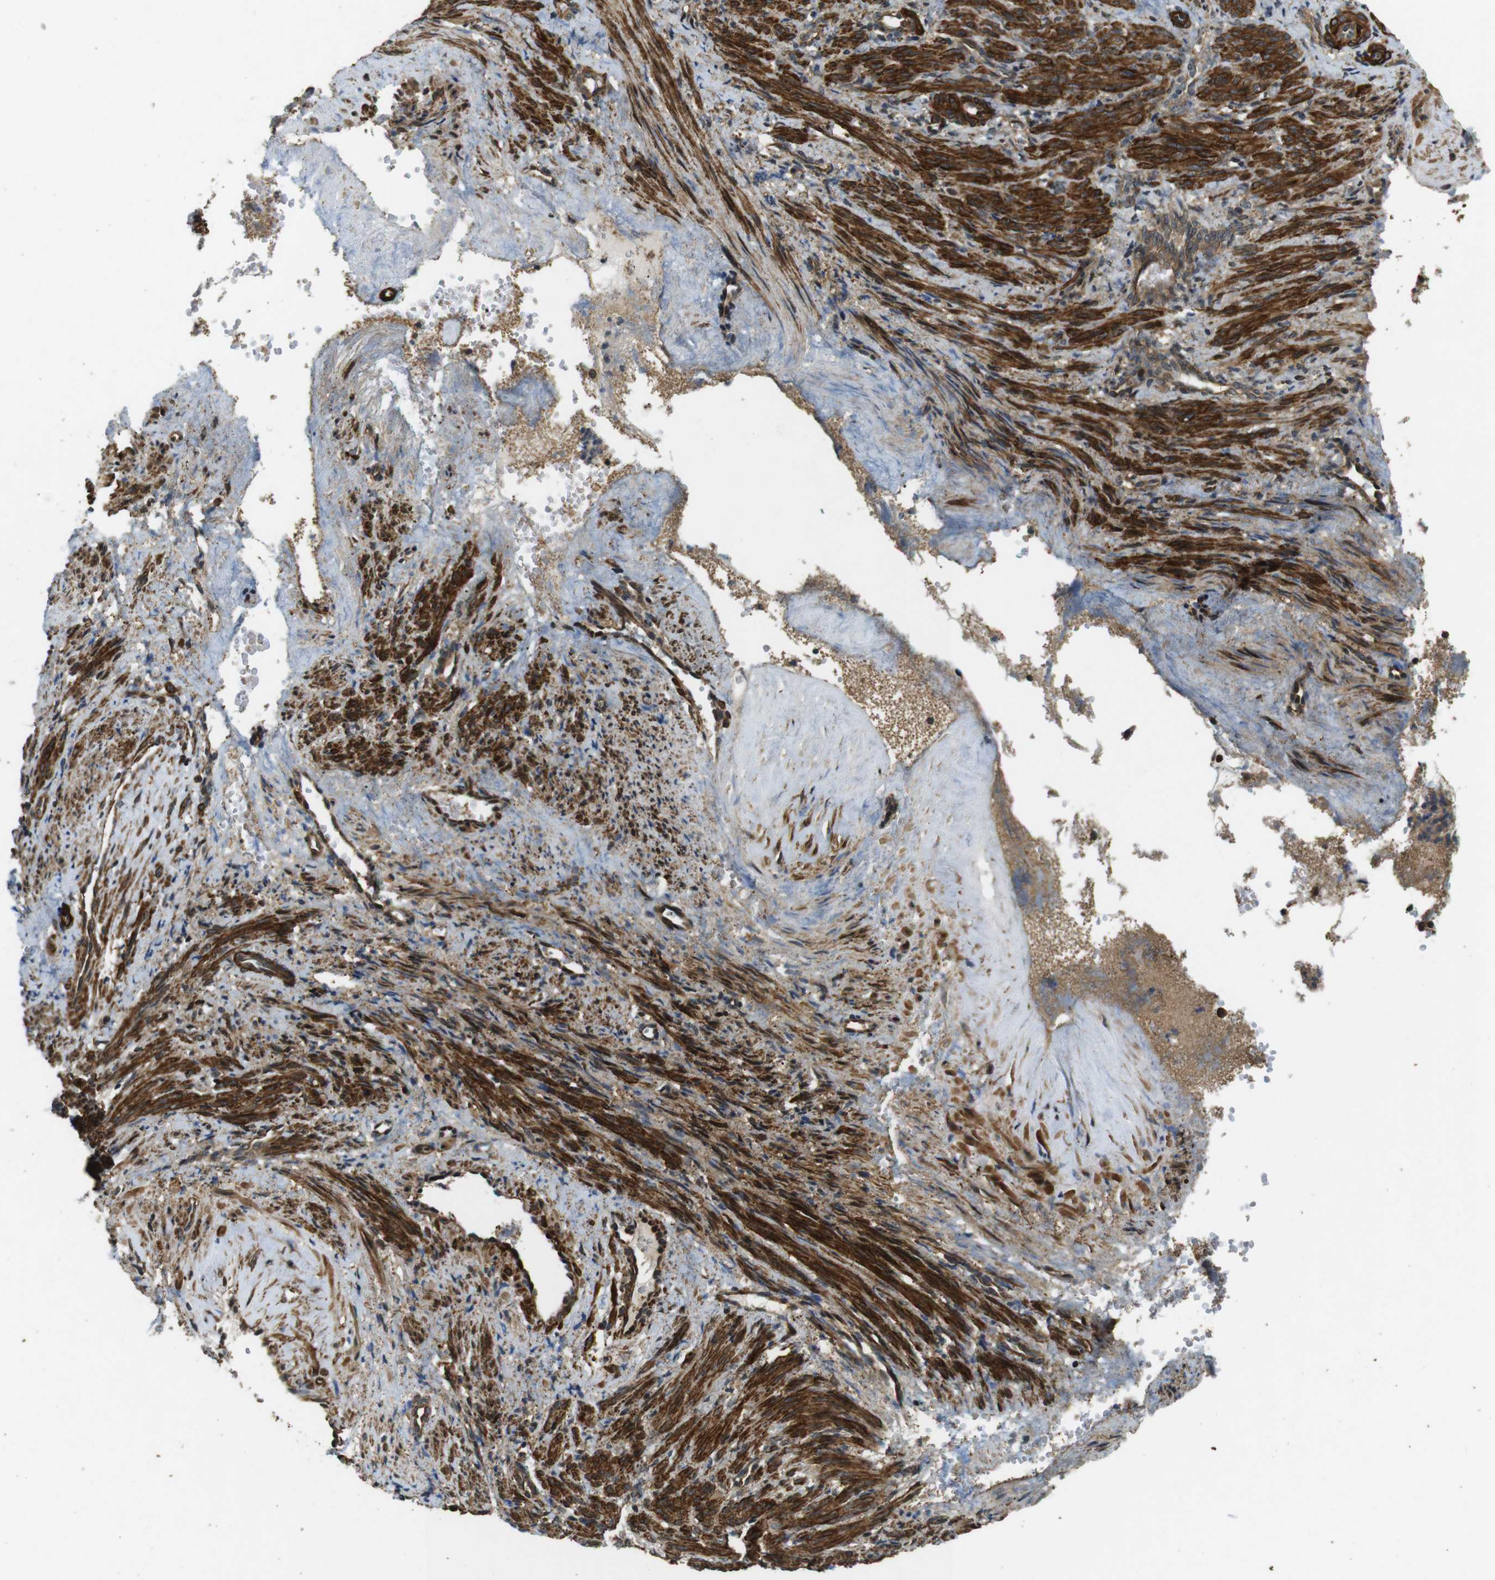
{"staining": {"intensity": "strong", "quantity": ">75%", "location": "cytoplasmic/membranous"}, "tissue": "smooth muscle", "cell_type": "Smooth muscle cells", "image_type": "normal", "snomed": [{"axis": "morphology", "description": "Normal tissue, NOS"}, {"axis": "topography", "description": "Endometrium"}], "caption": "Normal smooth muscle shows strong cytoplasmic/membranous staining in about >75% of smooth muscle cells The protein is shown in brown color, while the nuclei are stained blue..", "gene": "BNIP3", "patient": {"sex": "female", "age": 33}}